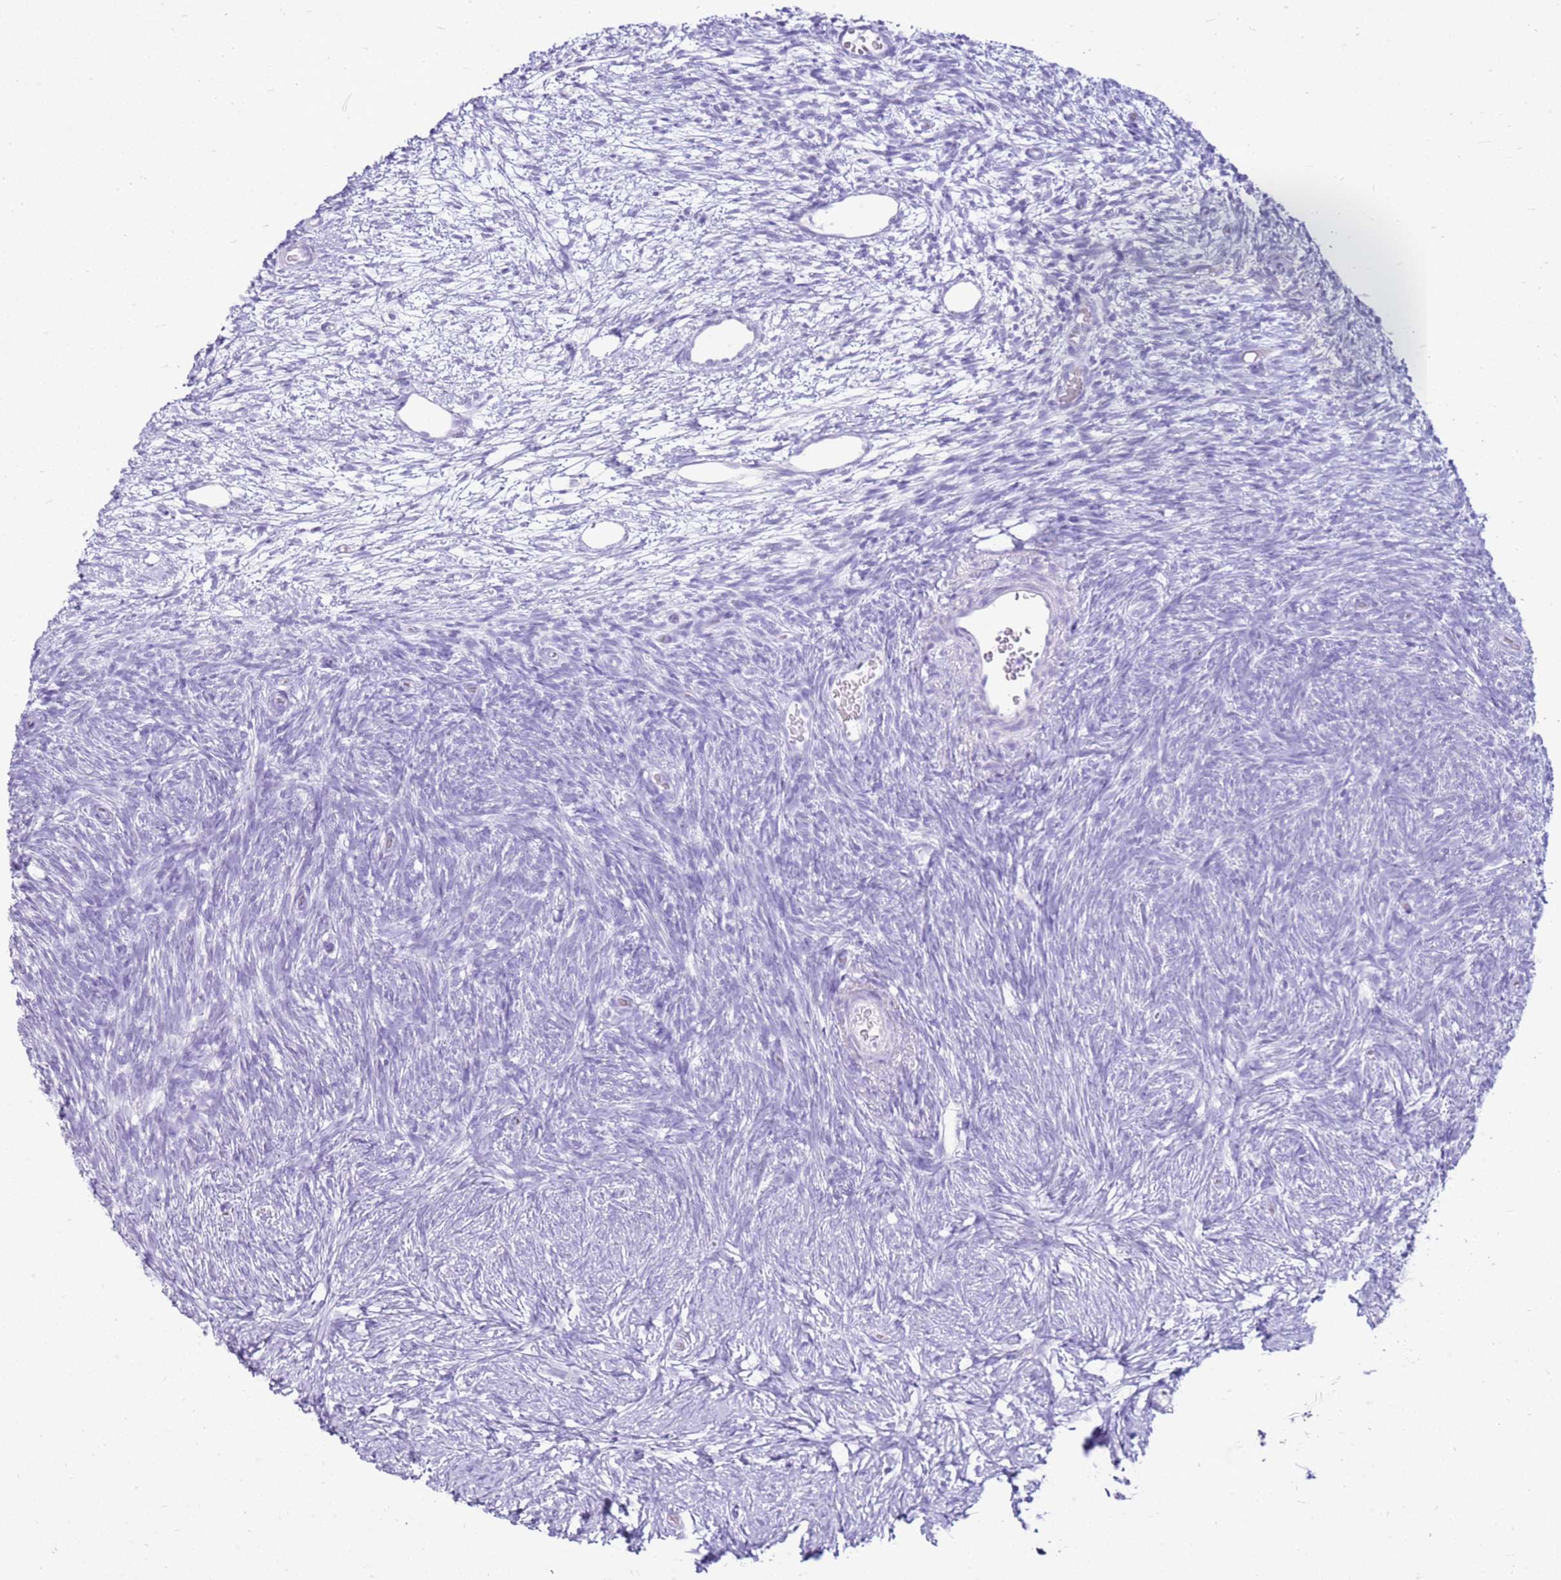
{"staining": {"intensity": "negative", "quantity": "none", "location": "none"}, "tissue": "ovary", "cell_type": "Ovarian stroma cells", "image_type": "normal", "snomed": [{"axis": "morphology", "description": "Normal tissue, NOS"}, {"axis": "topography", "description": "Ovary"}], "caption": "A micrograph of human ovary is negative for staining in ovarian stroma cells. The staining is performed using DAB brown chromogen with nuclei counter-stained in using hematoxylin.", "gene": "CA8", "patient": {"sex": "female", "age": 39}}